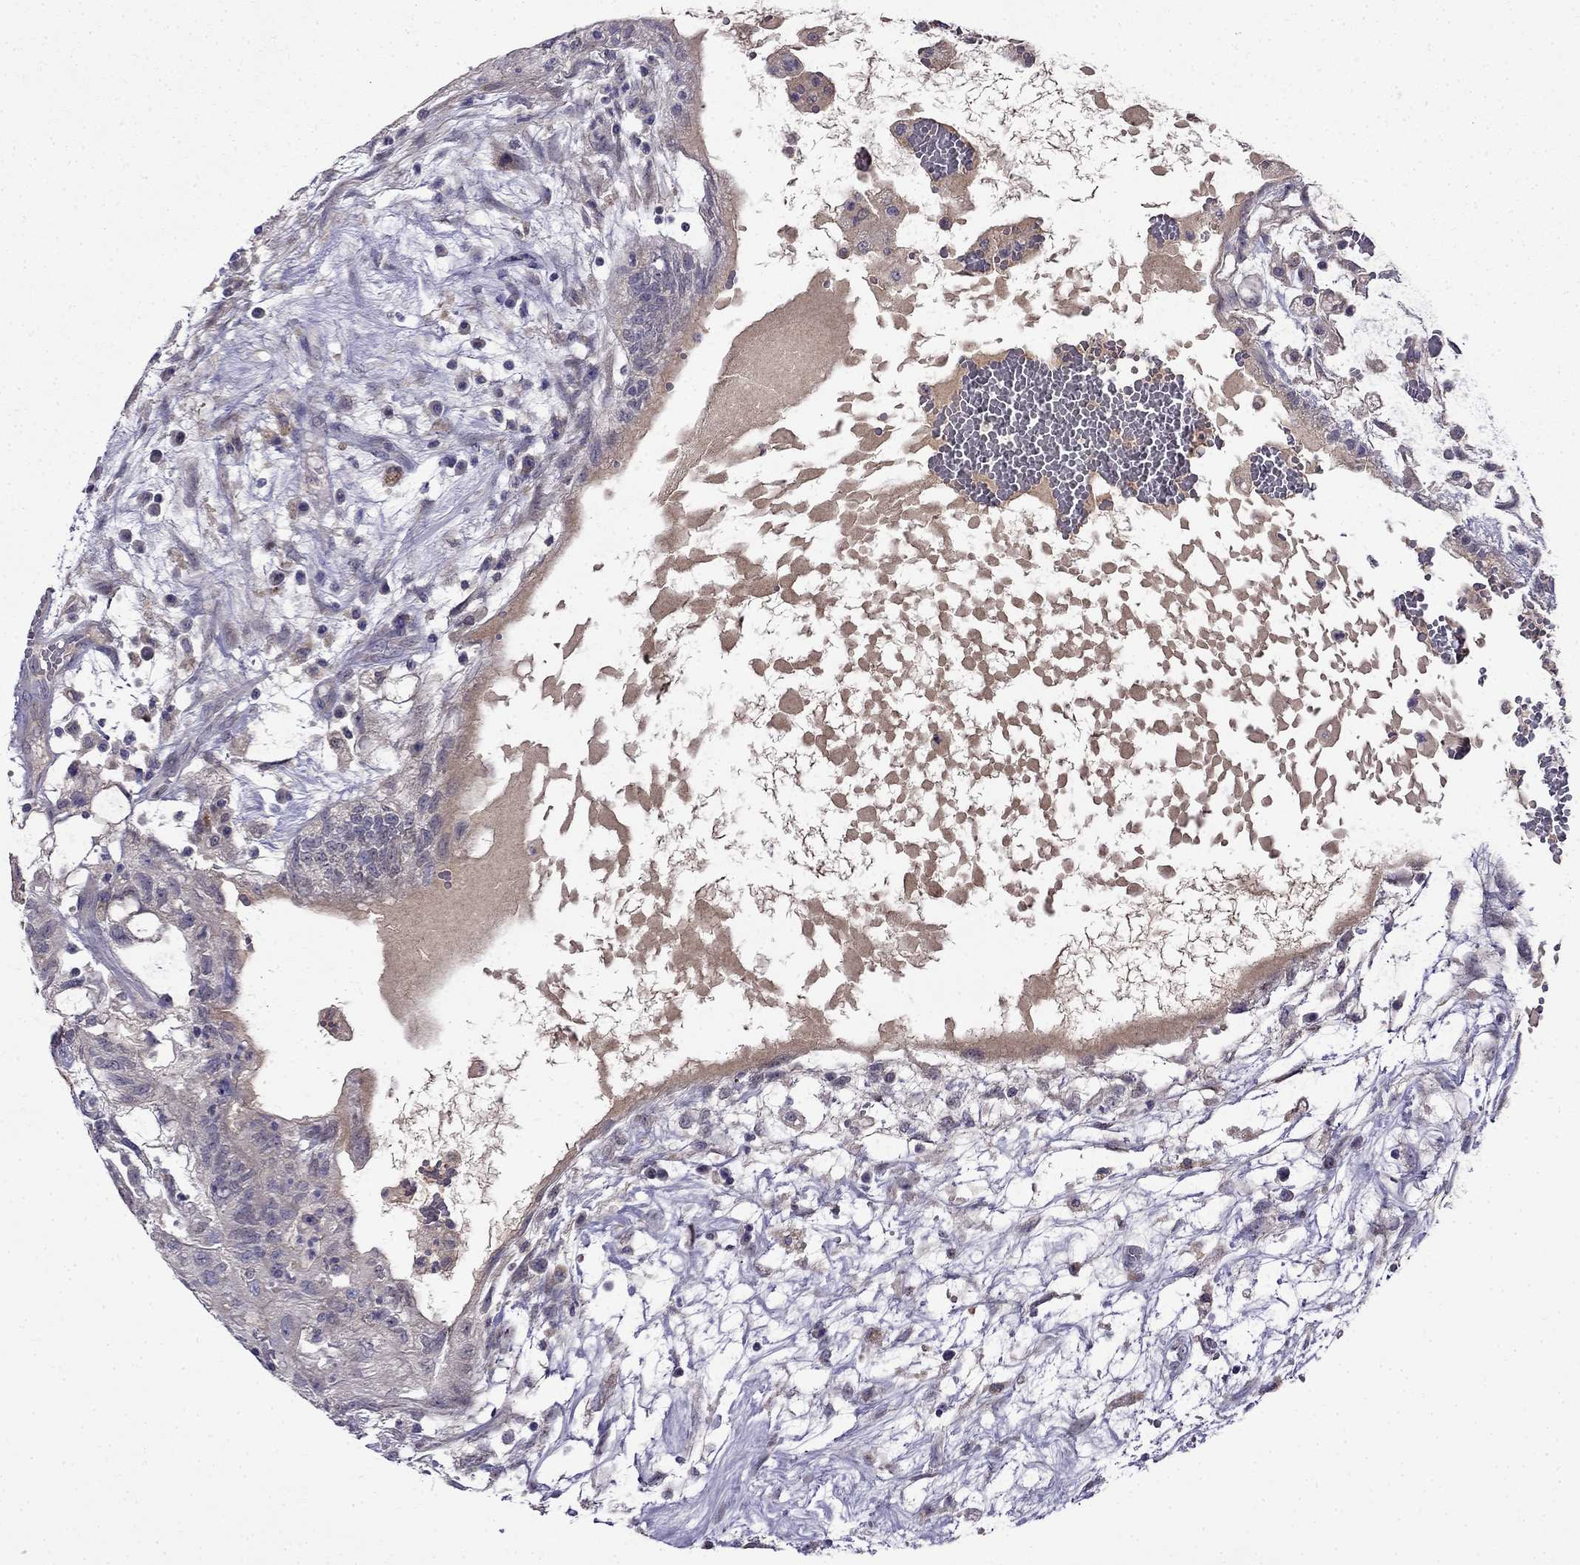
{"staining": {"intensity": "weak", "quantity": "<25%", "location": "cytoplasmic/membranous"}, "tissue": "testis cancer", "cell_type": "Tumor cells", "image_type": "cancer", "snomed": [{"axis": "morphology", "description": "Normal tissue, NOS"}, {"axis": "morphology", "description": "Carcinoma, Embryonal, NOS"}, {"axis": "topography", "description": "Testis"}, {"axis": "topography", "description": "Epididymis"}], "caption": "High power microscopy histopathology image of an immunohistochemistry photomicrograph of testis embryonal carcinoma, revealing no significant expression in tumor cells.", "gene": "PI16", "patient": {"sex": "male", "age": 32}}